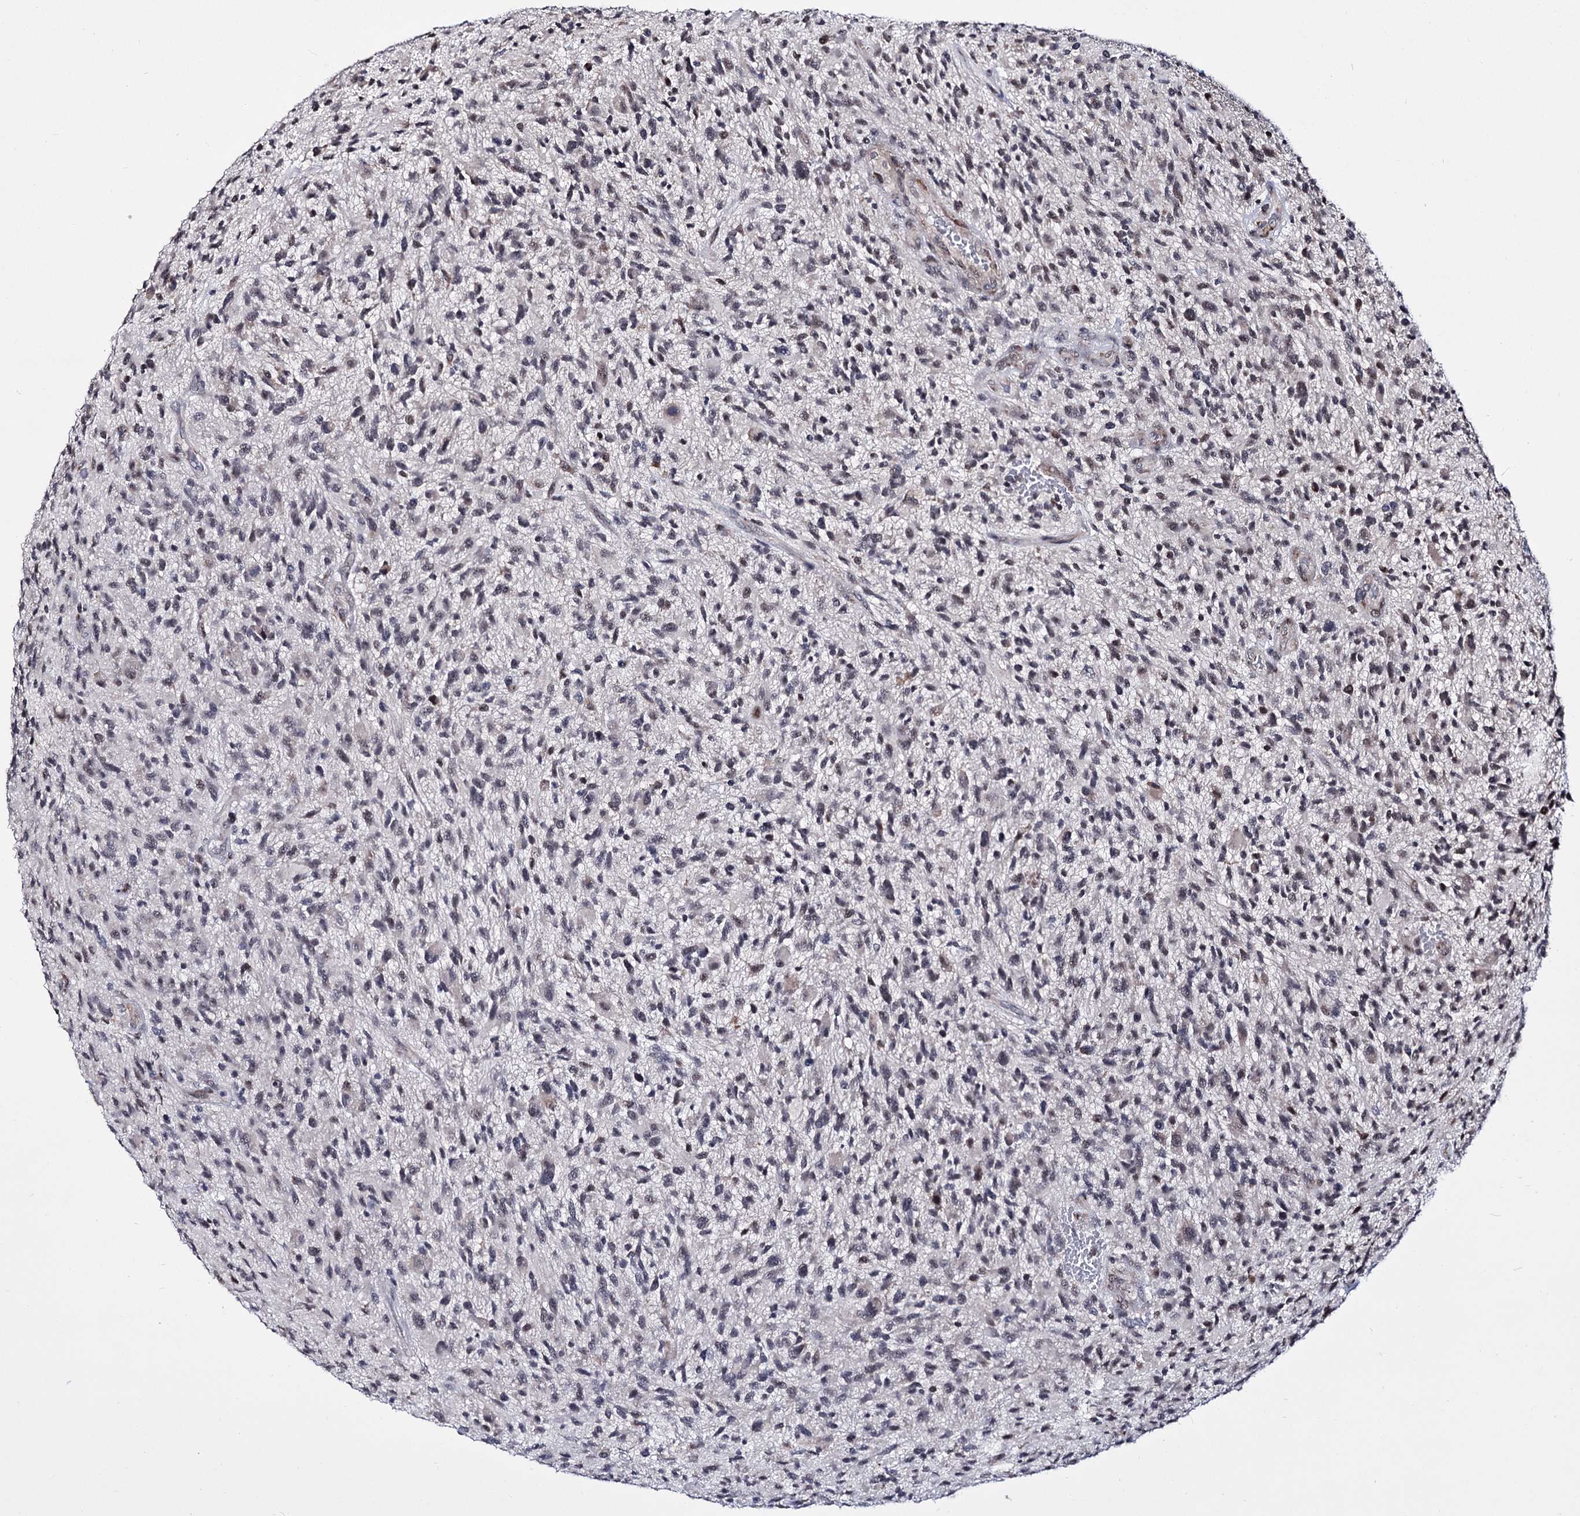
{"staining": {"intensity": "weak", "quantity": "25%-75%", "location": "nuclear"}, "tissue": "glioma", "cell_type": "Tumor cells", "image_type": "cancer", "snomed": [{"axis": "morphology", "description": "Glioma, malignant, High grade"}, {"axis": "topography", "description": "Brain"}], "caption": "A high-resolution histopathology image shows IHC staining of glioma, which displays weak nuclear positivity in about 25%-75% of tumor cells.", "gene": "PPRC1", "patient": {"sex": "male", "age": 47}}